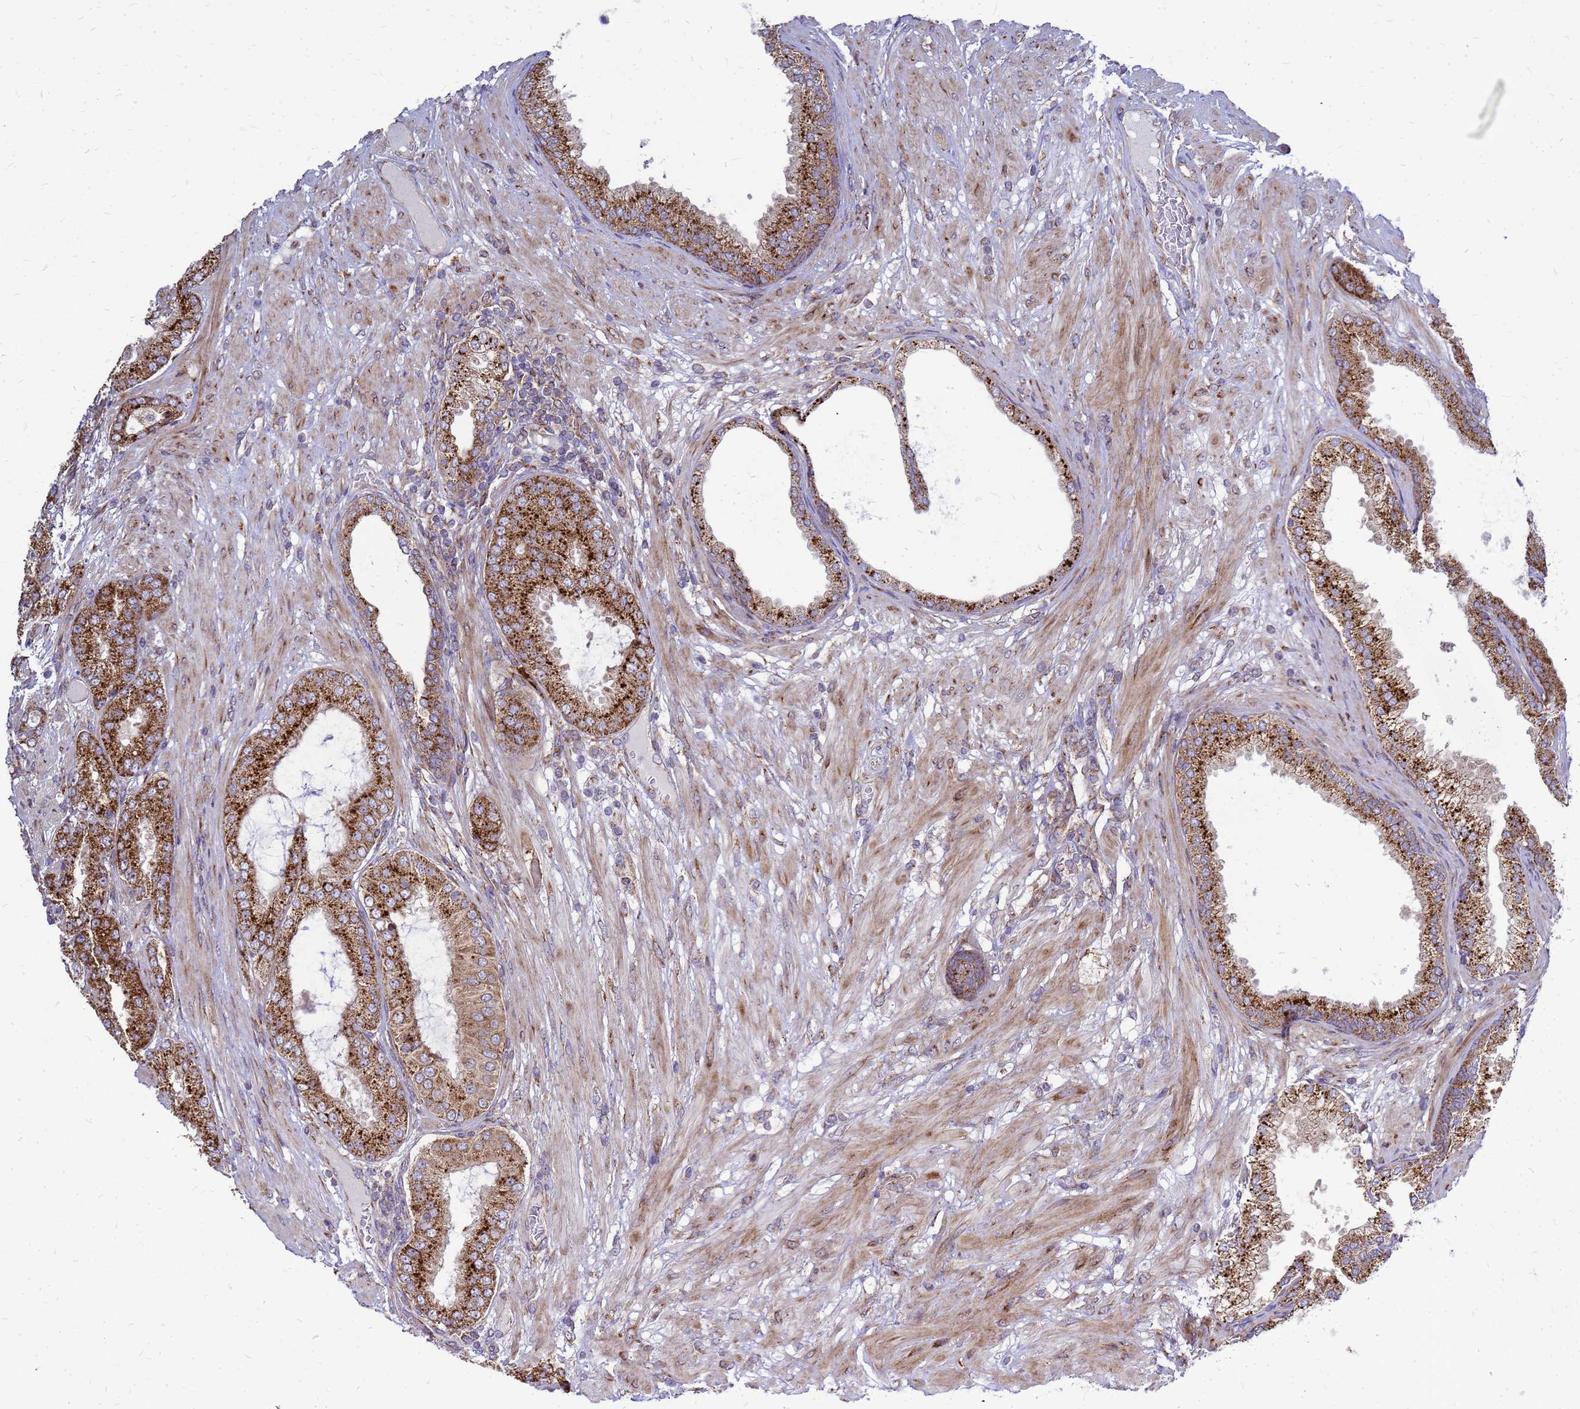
{"staining": {"intensity": "strong", "quantity": ">75%", "location": "cytoplasmic/membranous"}, "tissue": "prostate cancer", "cell_type": "Tumor cells", "image_type": "cancer", "snomed": [{"axis": "morphology", "description": "Adenocarcinoma, High grade"}, {"axis": "topography", "description": "Prostate"}], "caption": "This photomicrograph reveals prostate cancer stained with immunohistochemistry (IHC) to label a protein in brown. The cytoplasmic/membranous of tumor cells show strong positivity for the protein. Nuclei are counter-stained blue.", "gene": "FSTL4", "patient": {"sex": "male", "age": 71}}